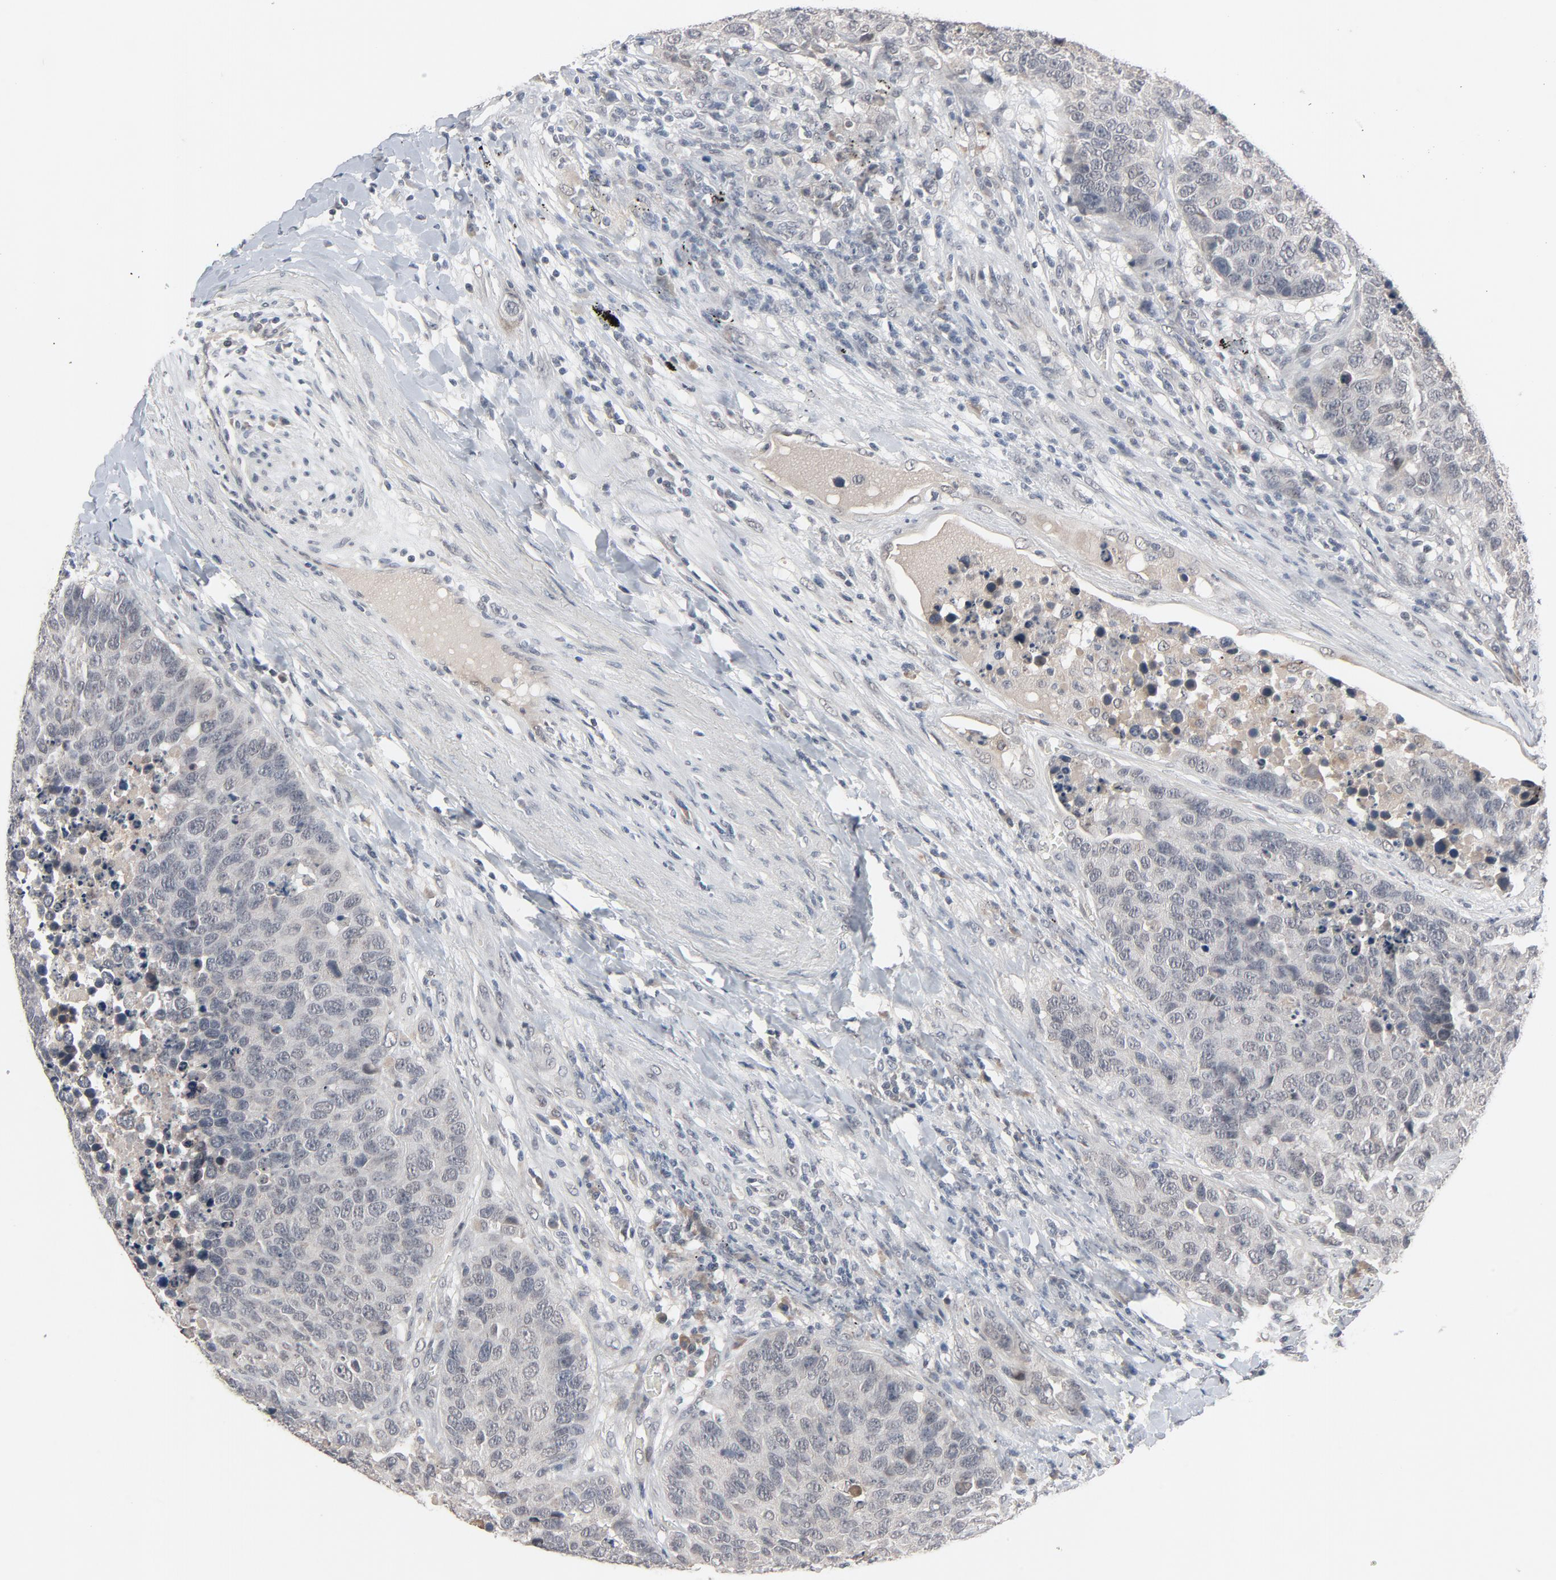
{"staining": {"intensity": "negative", "quantity": "none", "location": "none"}, "tissue": "carcinoid", "cell_type": "Tumor cells", "image_type": "cancer", "snomed": [{"axis": "morphology", "description": "Carcinoid, malignant, NOS"}, {"axis": "topography", "description": "Lung"}], "caption": "A photomicrograph of human carcinoid (malignant) is negative for staining in tumor cells. (DAB (3,3'-diaminobenzidine) immunohistochemistry, high magnification).", "gene": "MT3", "patient": {"sex": "male", "age": 60}}